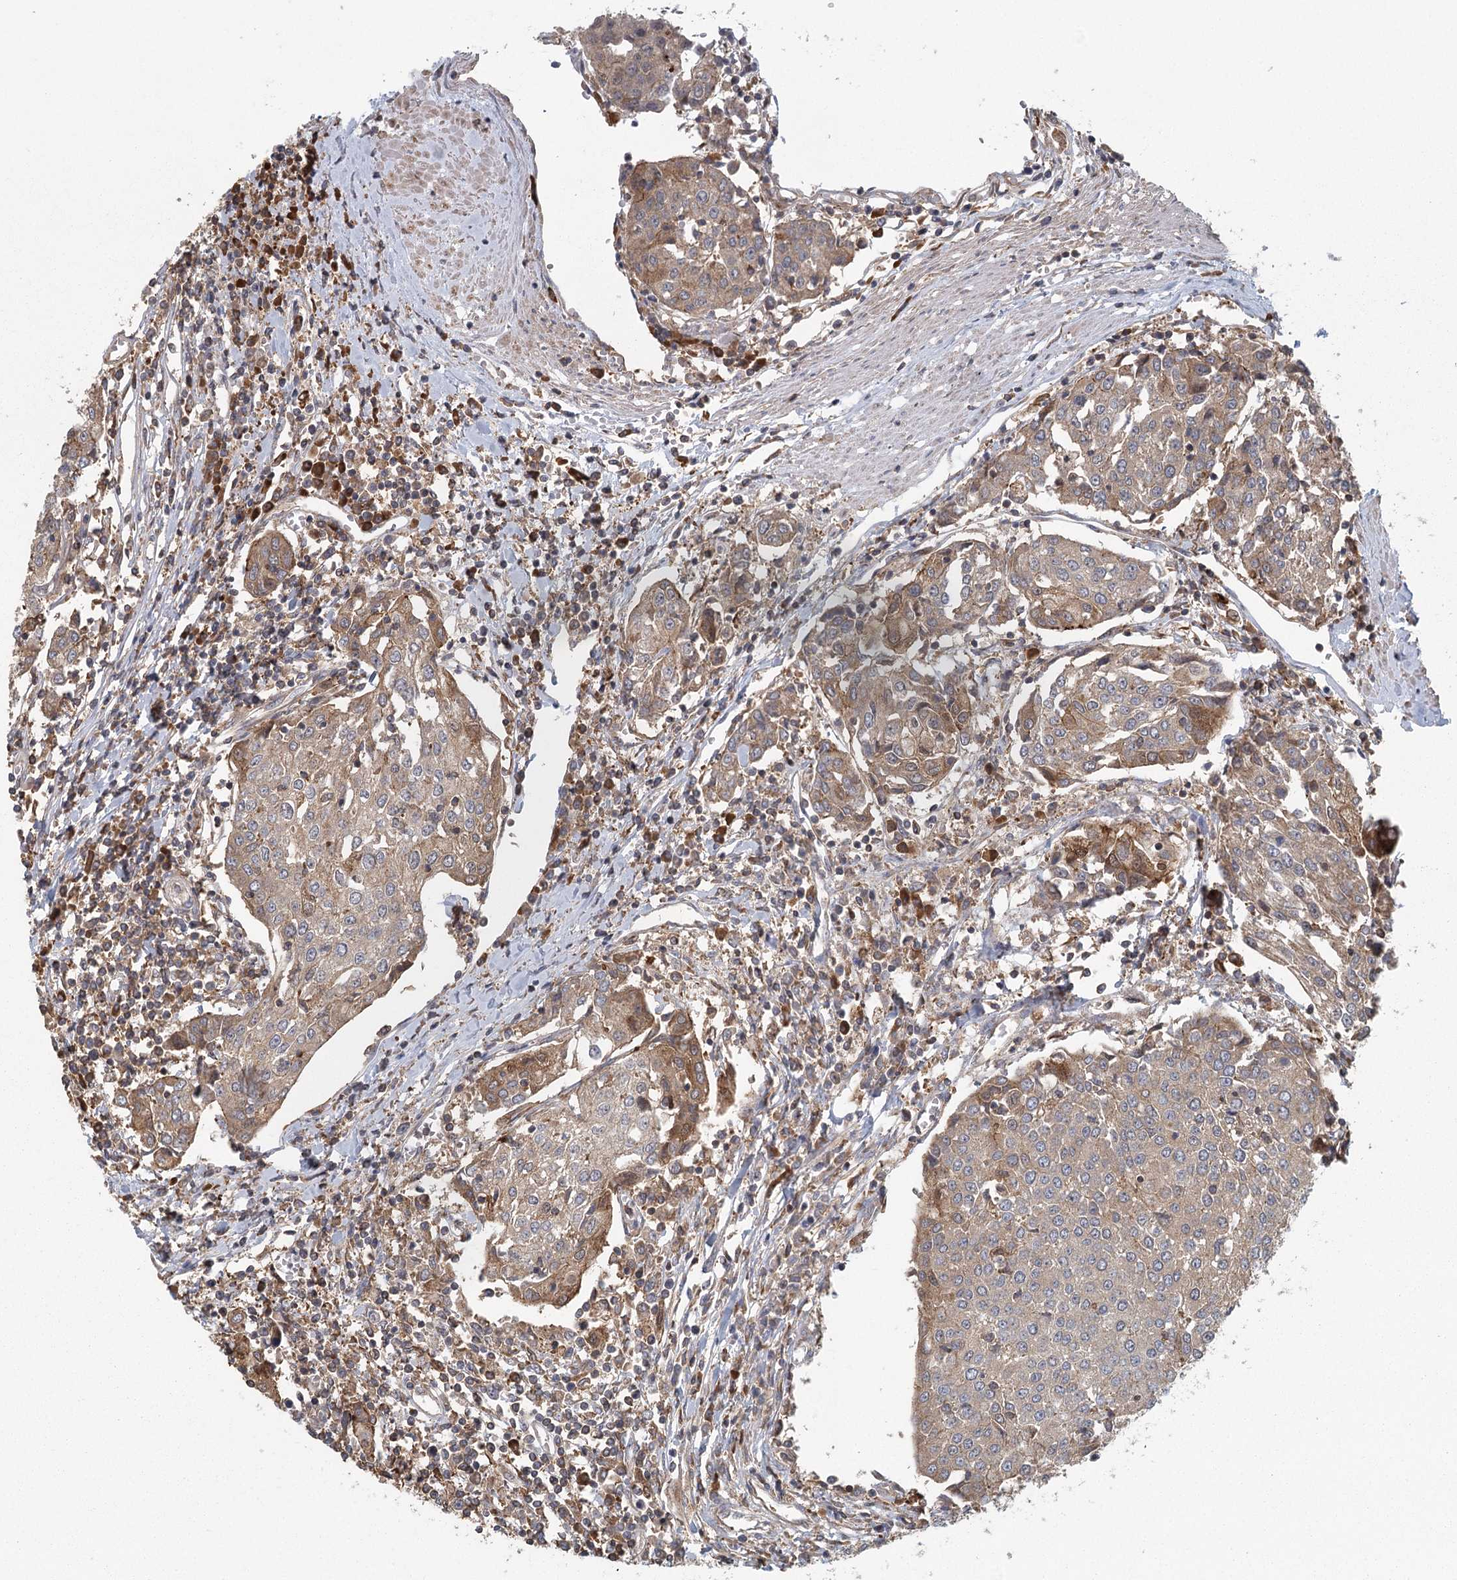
{"staining": {"intensity": "moderate", "quantity": "25%-75%", "location": "cytoplasmic/membranous"}, "tissue": "urothelial cancer", "cell_type": "Tumor cells", "image_type": "cancer", "snomed": [{"axis": "morphology", "description": "Urothelial carcinoma, High grade"}, {"axis": "topography", "description": "Urinary bladder"}], "caption": "A histopathology image of high-grade urothelial carcinoma stained for a protein reveals moderate cytoplasmic/membranous brown staining in tumor cells.", "gene": "PLEKHA7", "patient": {"sex": "female", "age": 85}}